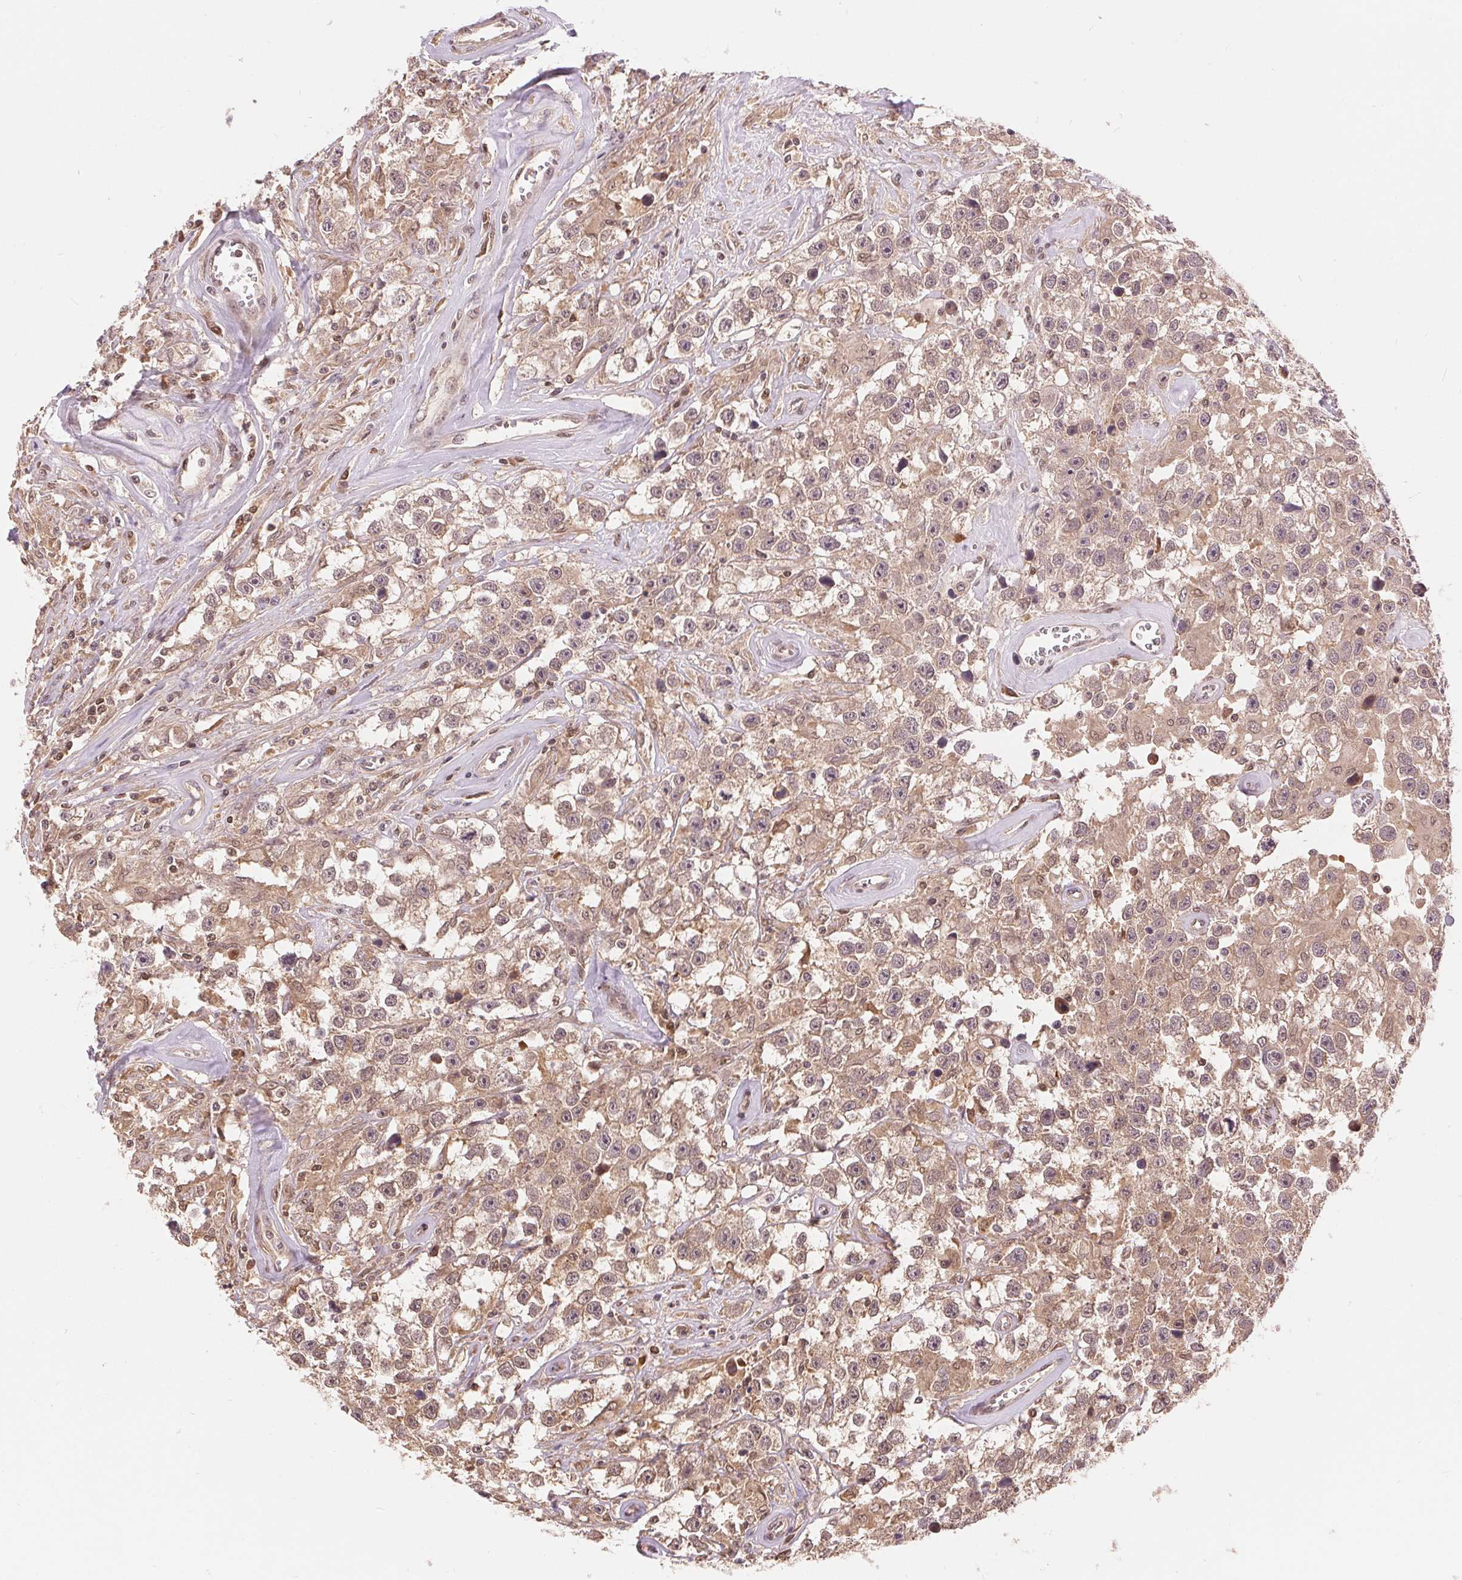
{"staining": {"intensity": "moderate", "quantity": ">75%", "location": "cytoplasmic/membranous,nuclear"}, "tissue": "testis cancer", "cell_type": "Tumor cells", "image_type": "cancer", "snomed": [{"axis": "morphology", "description": "Seminoma, NOS"}, {"axis": "topography", "description": "Testis"}], "caption": "This histopathology image reveals testis seminoma stained with immunohistochemistry to label a protein in brown. The cytoplasmic/membranous and nuclear of tumor cells show moderate positivity for the protein. Nuclei are counter-stained blue.", "gene": "TMEM273", "patient": {"sex": "male", "age": 43}}